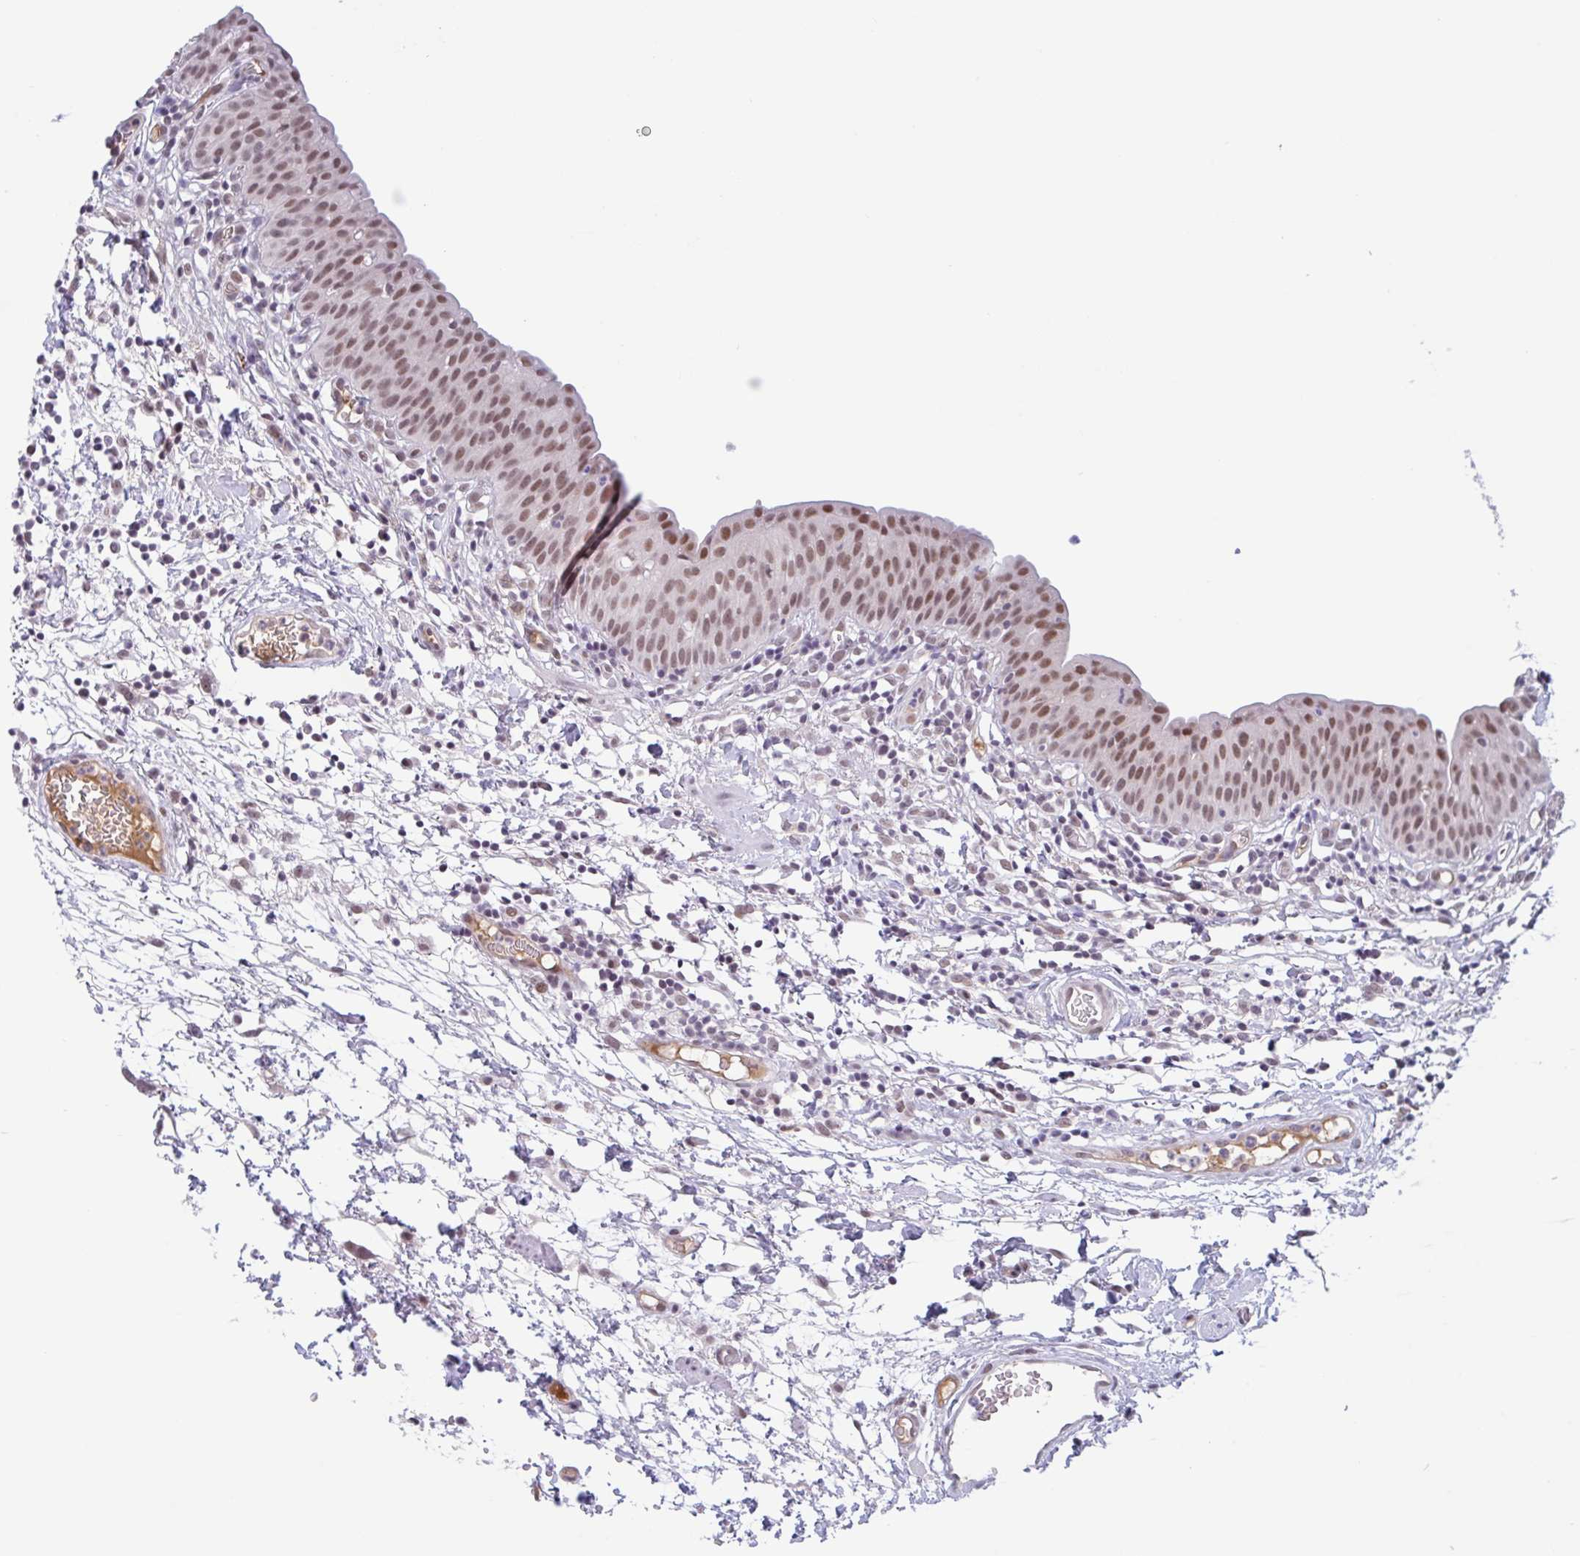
{"staining": {"intensity": "moderate", "quantity": ">75%", "location": "nuclear"}, "tissue": "urinary bladder", "cell_type": "Urothelial cells", "image_type": "normal", "snomed": [{"axis": "morphology", "description": "Normal tissue, NOS"}, {"axis": "morphology", "description": "Inflammation, NOS"}, {"axis": "topography", "description": "Urinary bladder"}], "caption": "Immunohistochemistry of unremarkable human urinary bladder shows medium levels of moderate nuclear staining in about >75% of urothelial cells. The staining was performed using DAB (3,3'-diaminobenzidine), with brown indicating positive protein expression. Nuclei are stained blue with hematoxylin.", "gene": "PLG", "patient": {"sex": "male", "age": 57}}